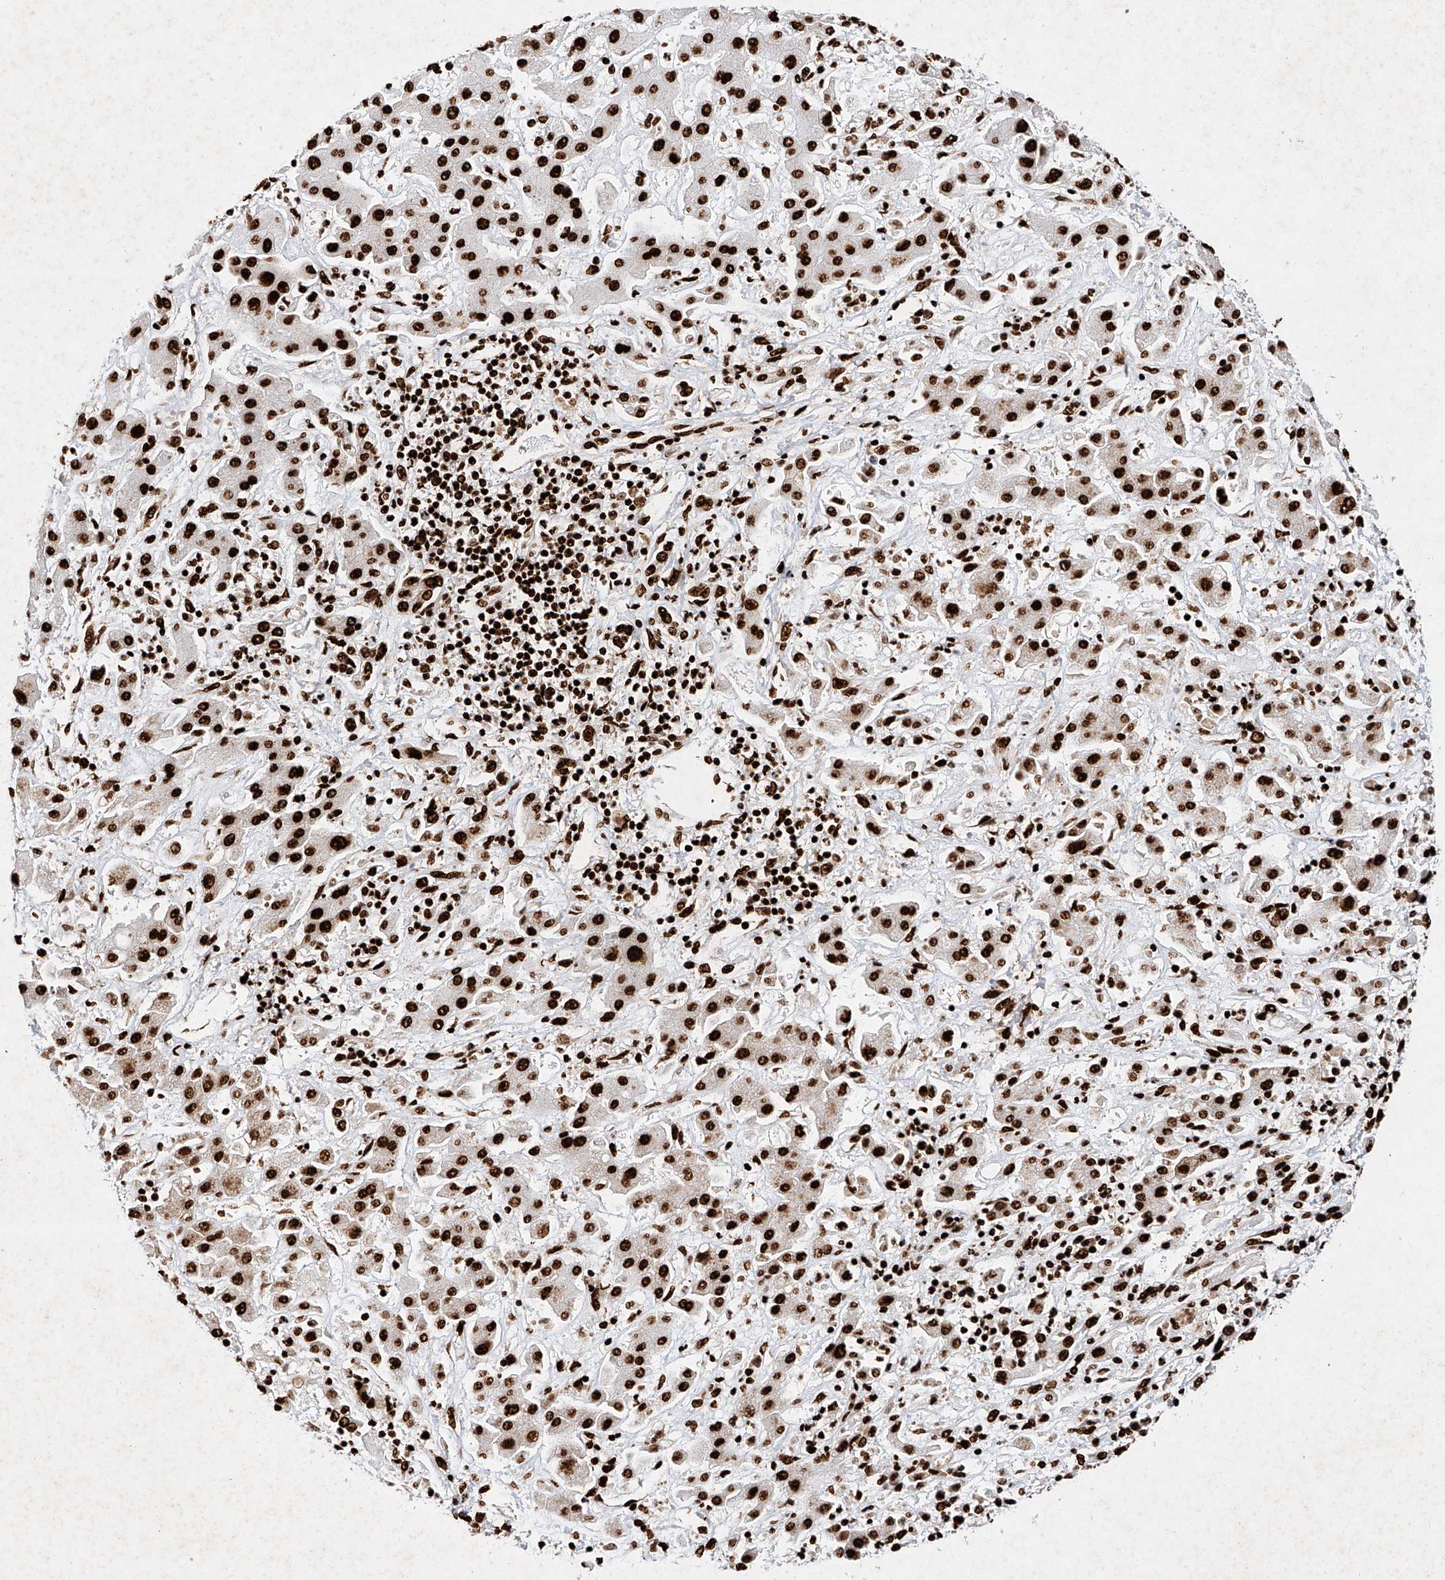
{"staining": {"intensity": "strong", "quantity": ">75%", "location": "nuclear"}, "tissue": "liver cancer", "cell_type": "Tumor cells", "image_type": "cancer", "snomed": [{"axis": "morphology", "description": "Cholangiocarcinoma"}, {"axis": "topography", "description": "Liver"}], "caption": "Immunohistochemistry micrograph of human cholangiocarcinoma (liver) stained for a protein (brown), which exhibits high levels of strong nuclear positivity in about >75% of tumor cells.", "gene": "SRSF6", "patient": {"sex": "male", "age": 50}}